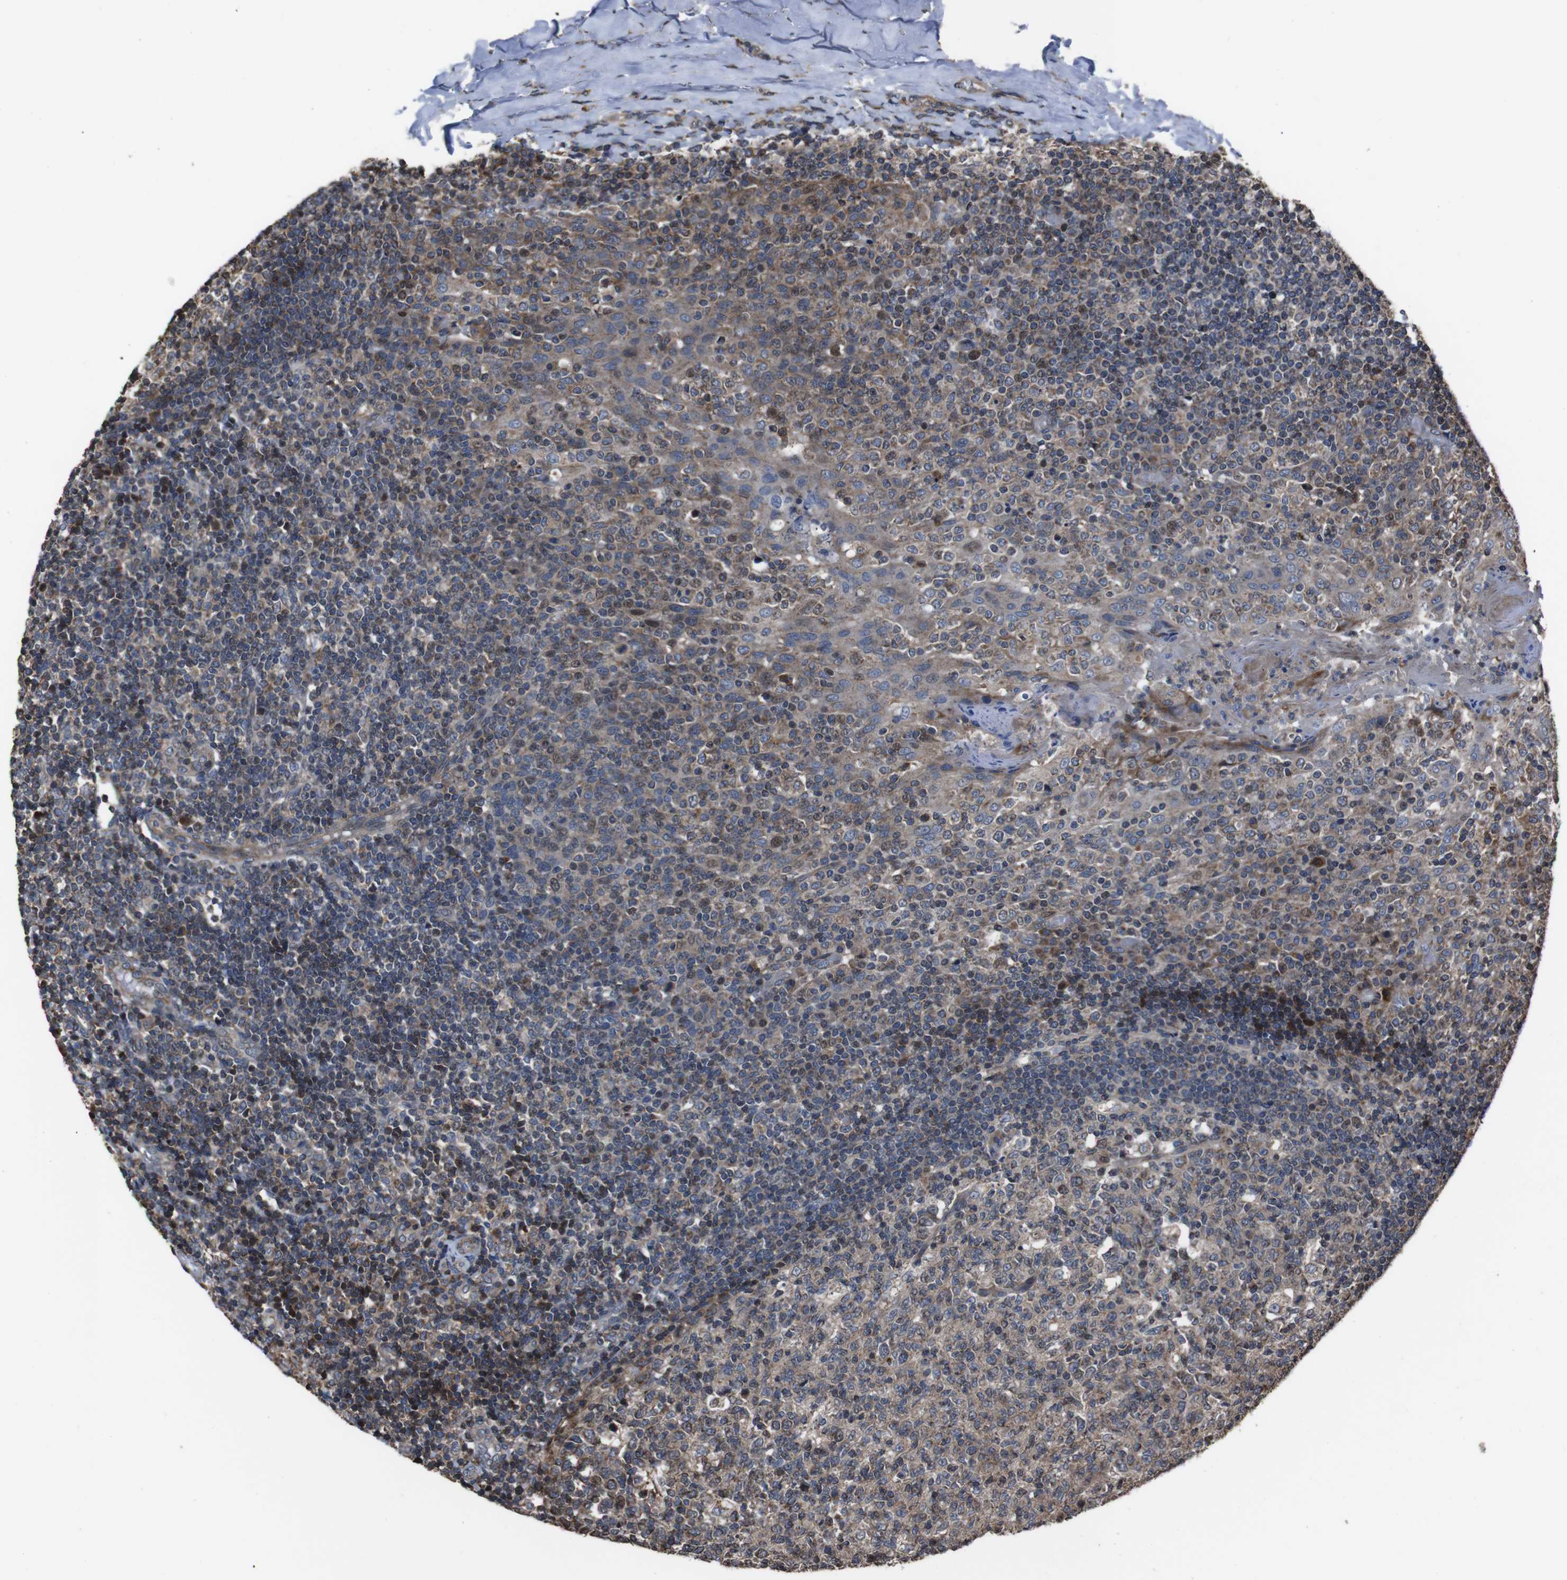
{"staining": {"intensity": "moderate", "quantity": "25%-75%", "location": "cytoplasmic/membranous"}, "tissue": "tonsil", "cell_type": "Germinal center cells", "image_type": "normal", "snomed": [{"axis": "morphology", "description": "Normal tissue, NOS"}, {"axis": "topography", "description": "Tonsil"}], "caption": "Immunohistochemistry micrograph of normal tonsil: human tonsil stained using immunohistochemistry (IHC) exhibits medium levels of moderate protein expression localized specifically in the cytoplasmic/membranous of germinal center cells, appearing as a cytoplasmic/membranous brown color.", "gene": "SNN", "patient": {"sex": "female", "age": 19}}